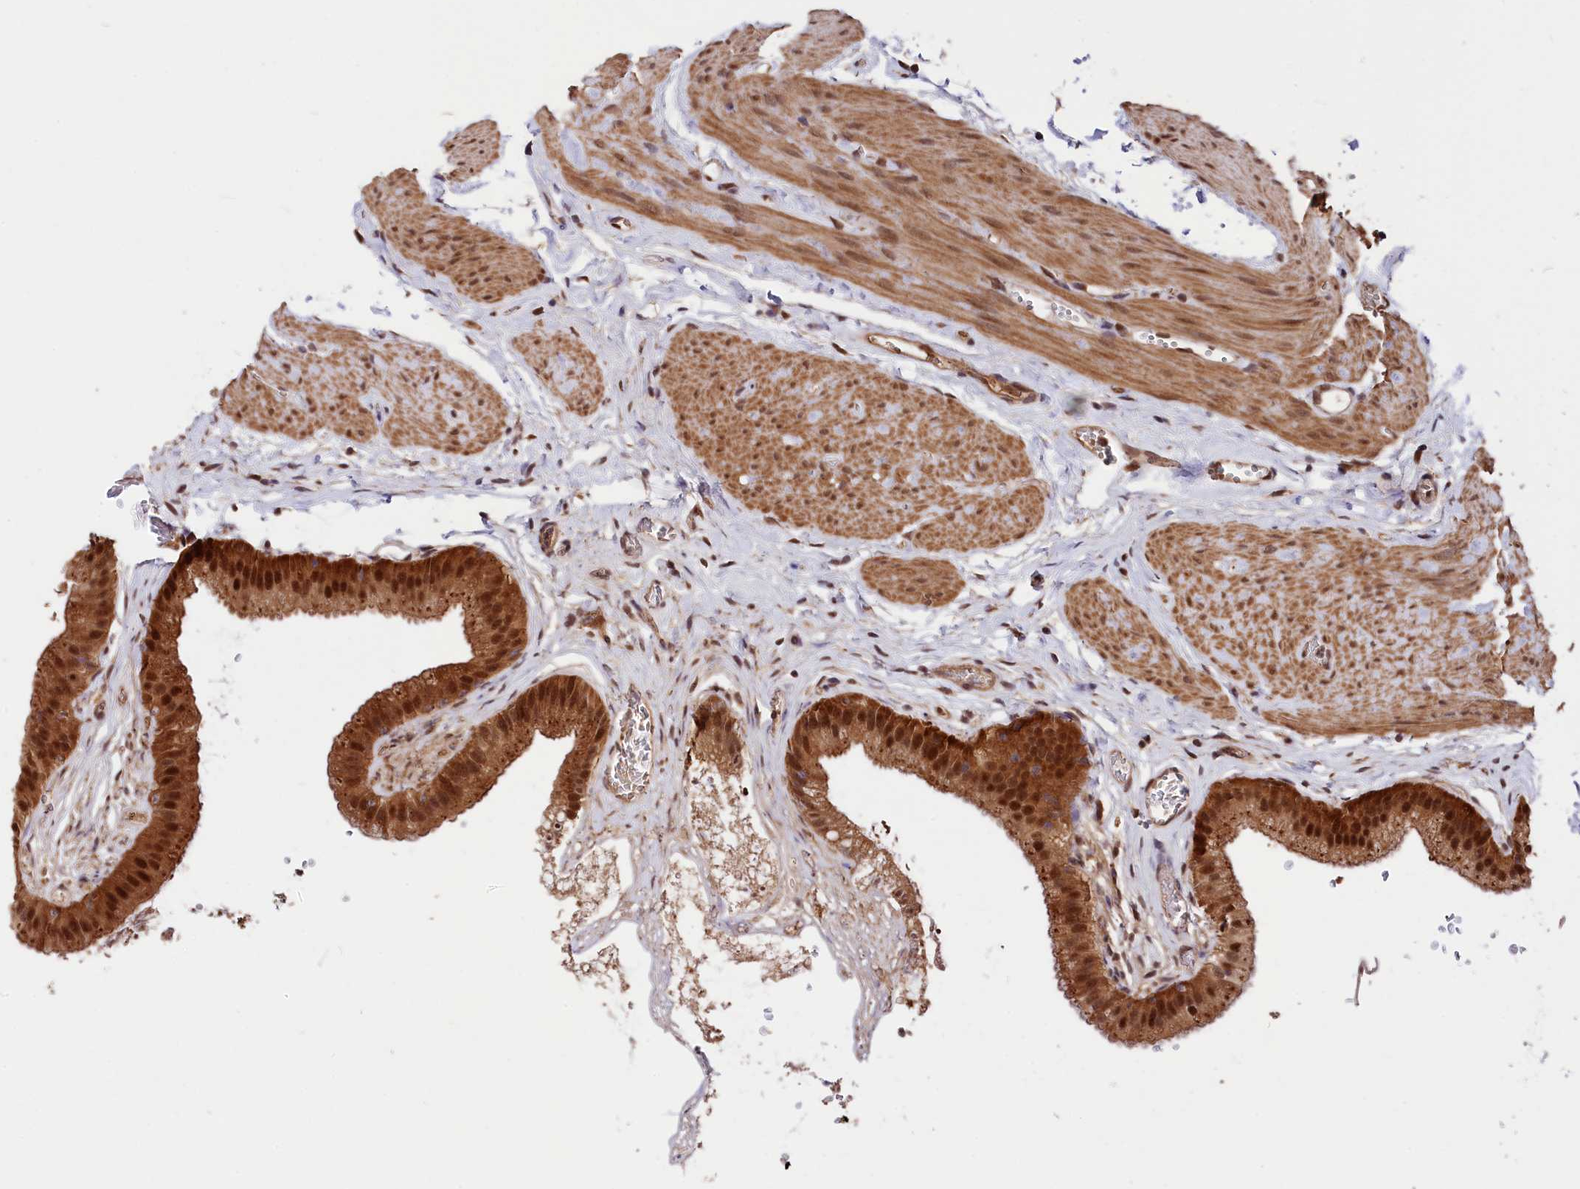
{"staining": {"intensity": "strong", "quantity": ">75%", "location": "cytoplasmic/membranous,nuclear"}, "tissue": "gallbladder", "cell_type": "Glandular cells", "image_type": "normal", "snomed": [{"axis": "morphology", "description": "Normal tissue, NOS"}, {"axis": "topography", "description": "Gallbladder"}], "caption": "Glandular cells exhibit high levels of strong cytoplasmic/membranous,nuclear positivity in approximately >75% of cells in normal gallbladder. (Brightfield microscopy of DAB IHC at high magnification).", "gene": "ADRM1", "patient": {"sex": "female", "age": 54}}